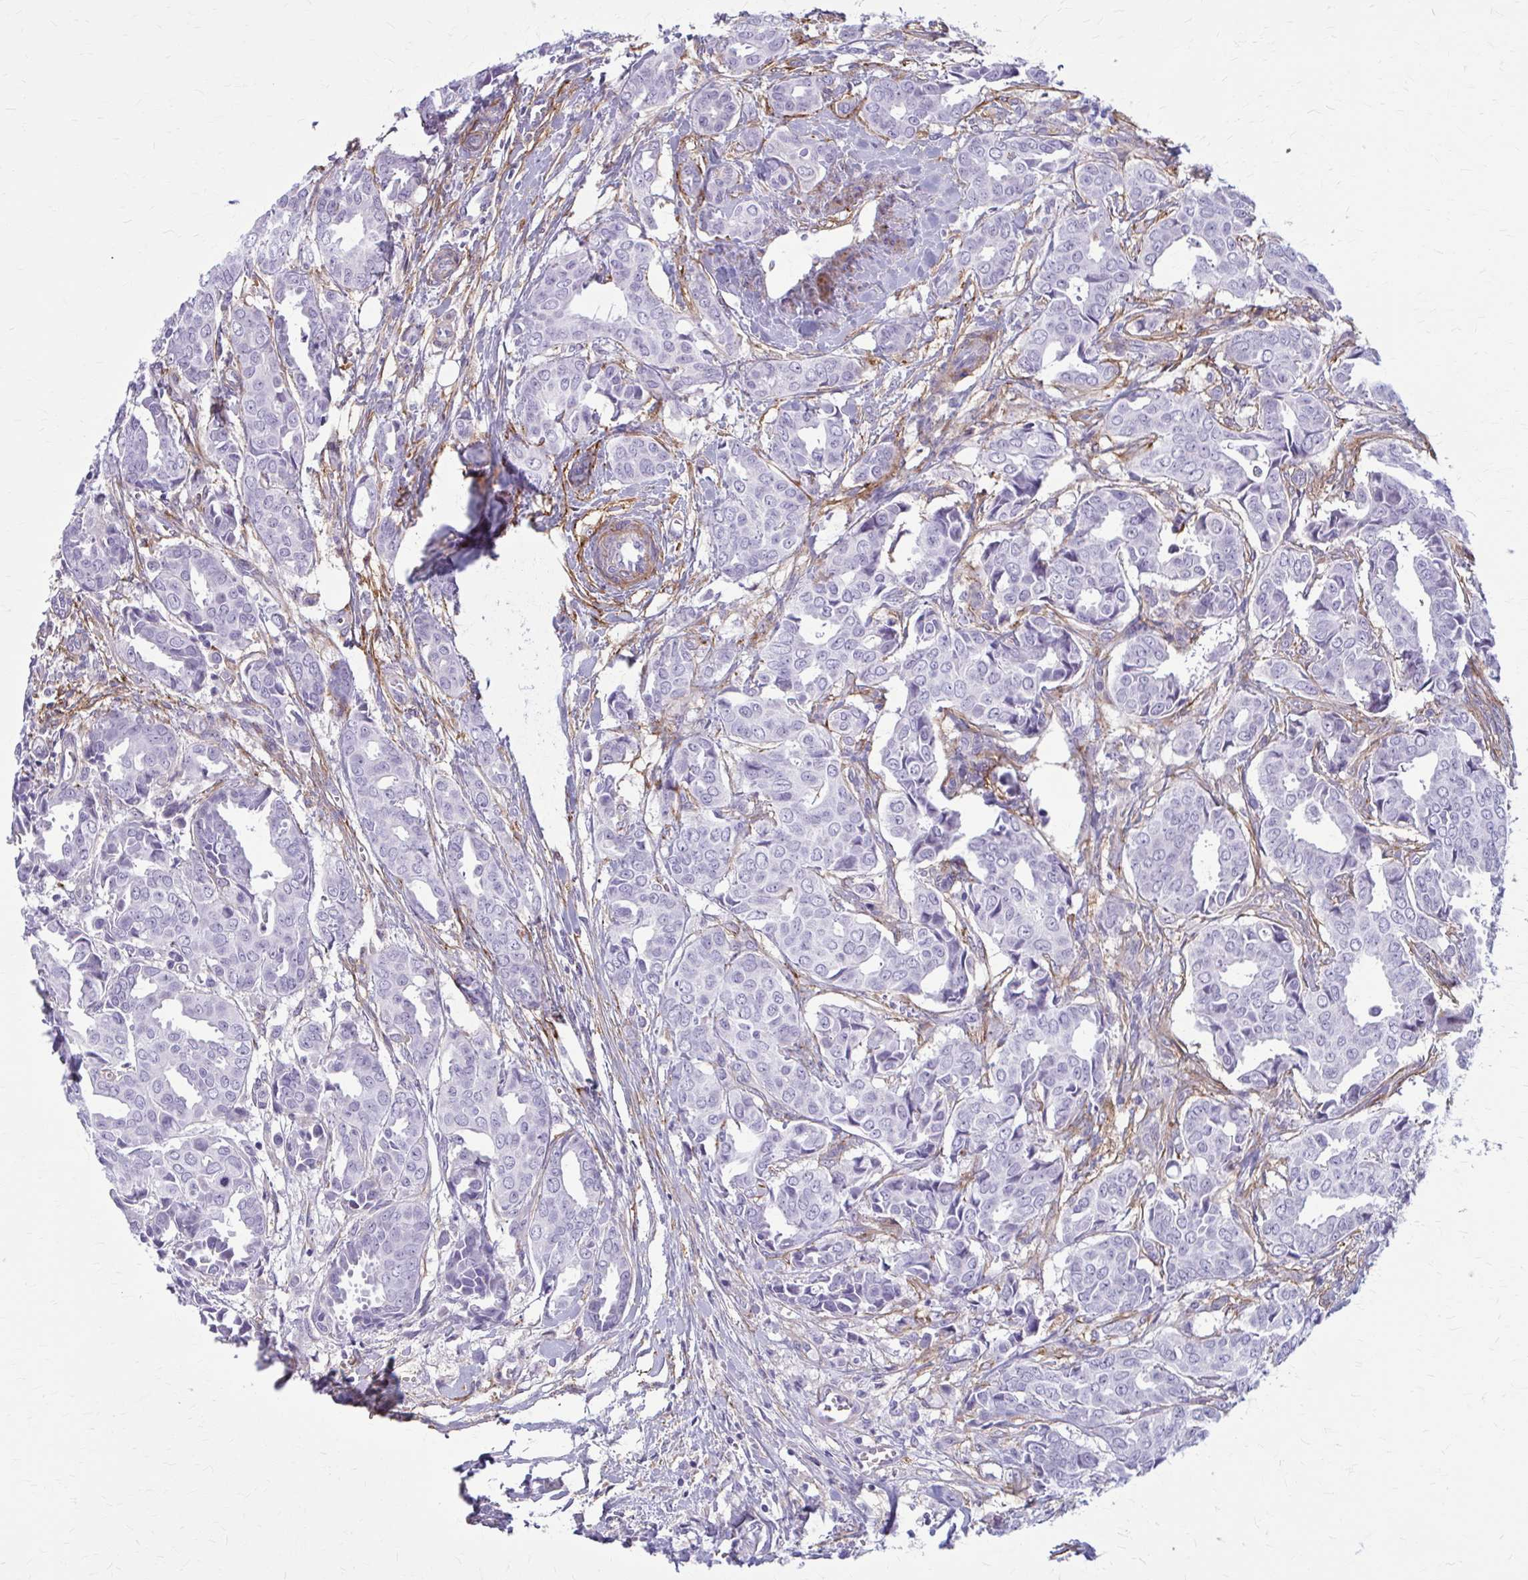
{"staining": {"intensity": "negative", "quantity": "none", "location": "none"}, "tissue": "breast cancer", "cell_type": "Tumor cells", "image_type": "cancer", "snomed": [{"axis": "morphology", "description": "Duct carcinoma"}, {"axis": "topography", "description": "Breast"}], "caption": "Tumor cells show no significant protein positivity in infiltrating ductal carcinoma (breast).", "gene": "AKAP12", "patient": {"sex": "female", "age": 45}}